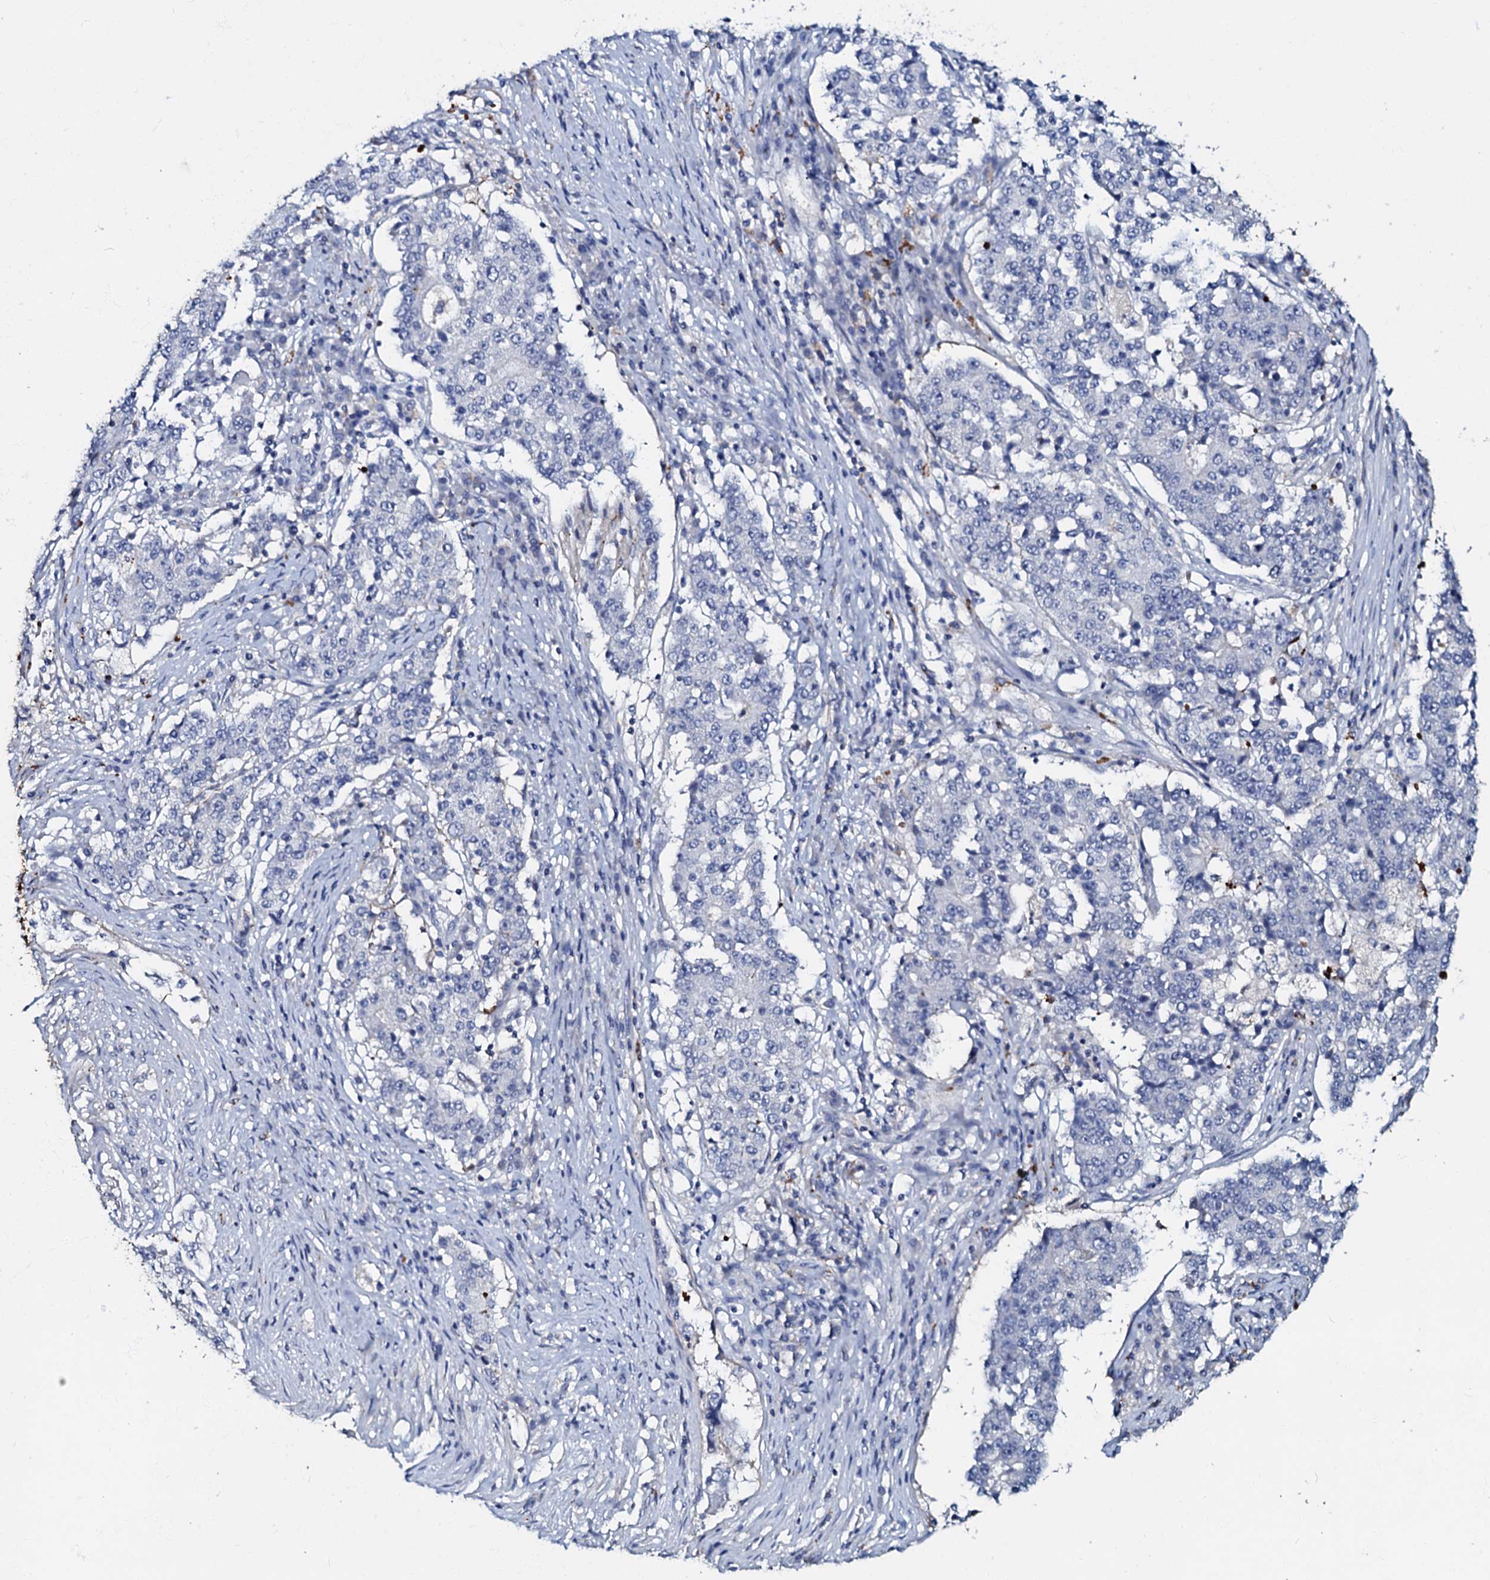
{"staining": {"intensity": "negative", "quantity": "none", "location": "none"}, "tissue": "stomach cancer", "cell_type": "Tumor cells", "image_type": "cancer", "snomed": [{"axis": "morphology", "description": "Adenocarcinoma, NOS"}, {"axis": "topography", "description": "Stomach"}], "caption": "This is a image of IHC staining of stomach cancer, which shows no staining in tumor cells.", "gene": "MANSC4", "patient": {"sex": "male", "age": 59}}